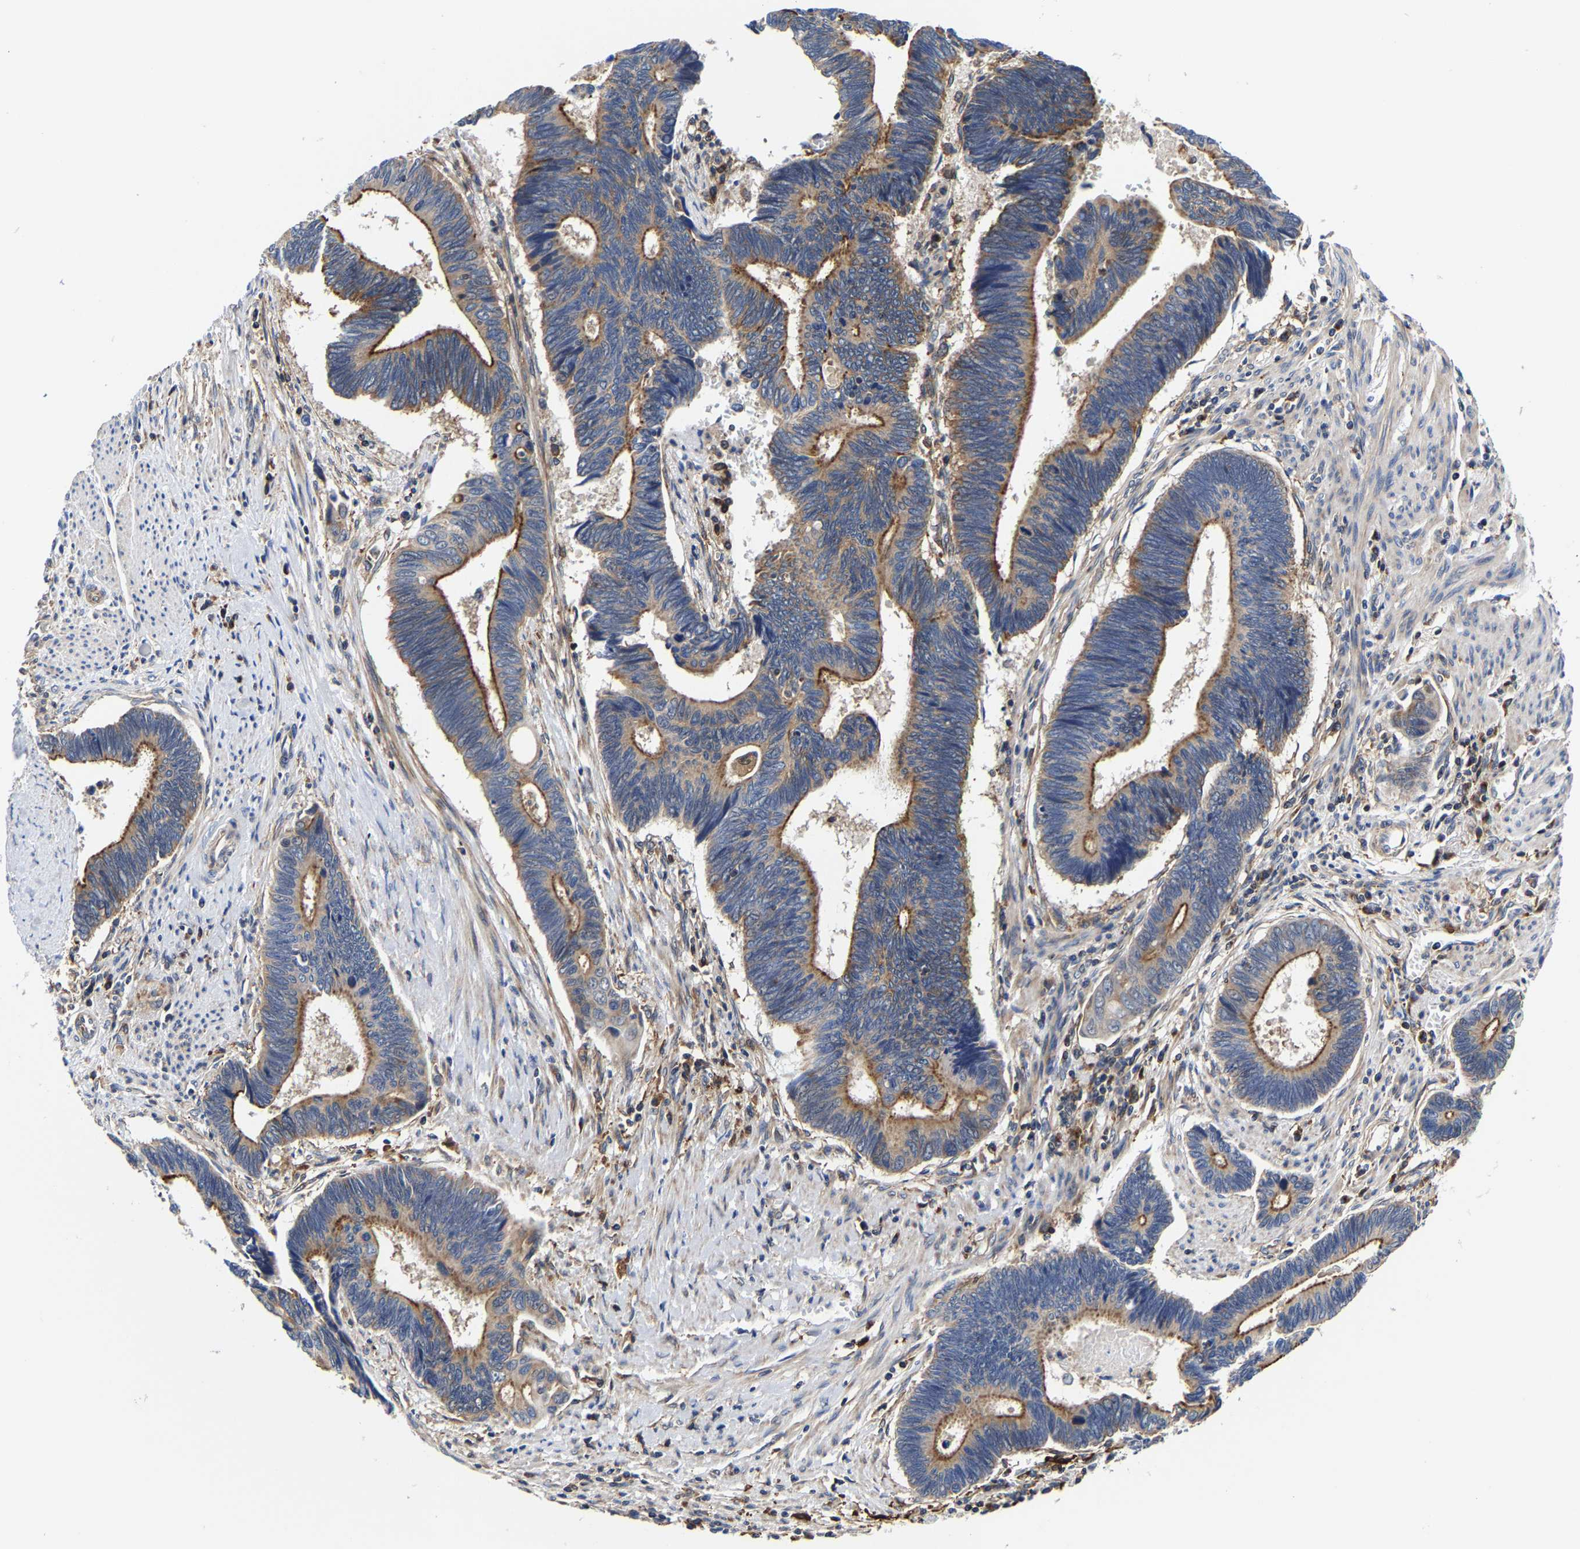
{"staining": {"intensity": "moderate", "quantity": ">75%", "location": "cytoplasmic/membranous"}, "tissue": "pancreatic cancer", "cell_type": "Tumor cells", "image_type": "cancer", "snomed": [{"axis": "morphology", "description": "Adenocarcinoma, NOS"}, {"axis": "topography", "description": "Pancreas"}], "caption": "Protein staining of pancreatic cancer tissue shows moderate cytoplasmic/membranous positivity in about >75% of tumor cells. The protein is stained brown, and the nuclei are stained in blue (DAB IHC with brightfield microscopy, high magnification).", "gene": "PFKFB3", "patient": {"sex": "female", "age": 70}}